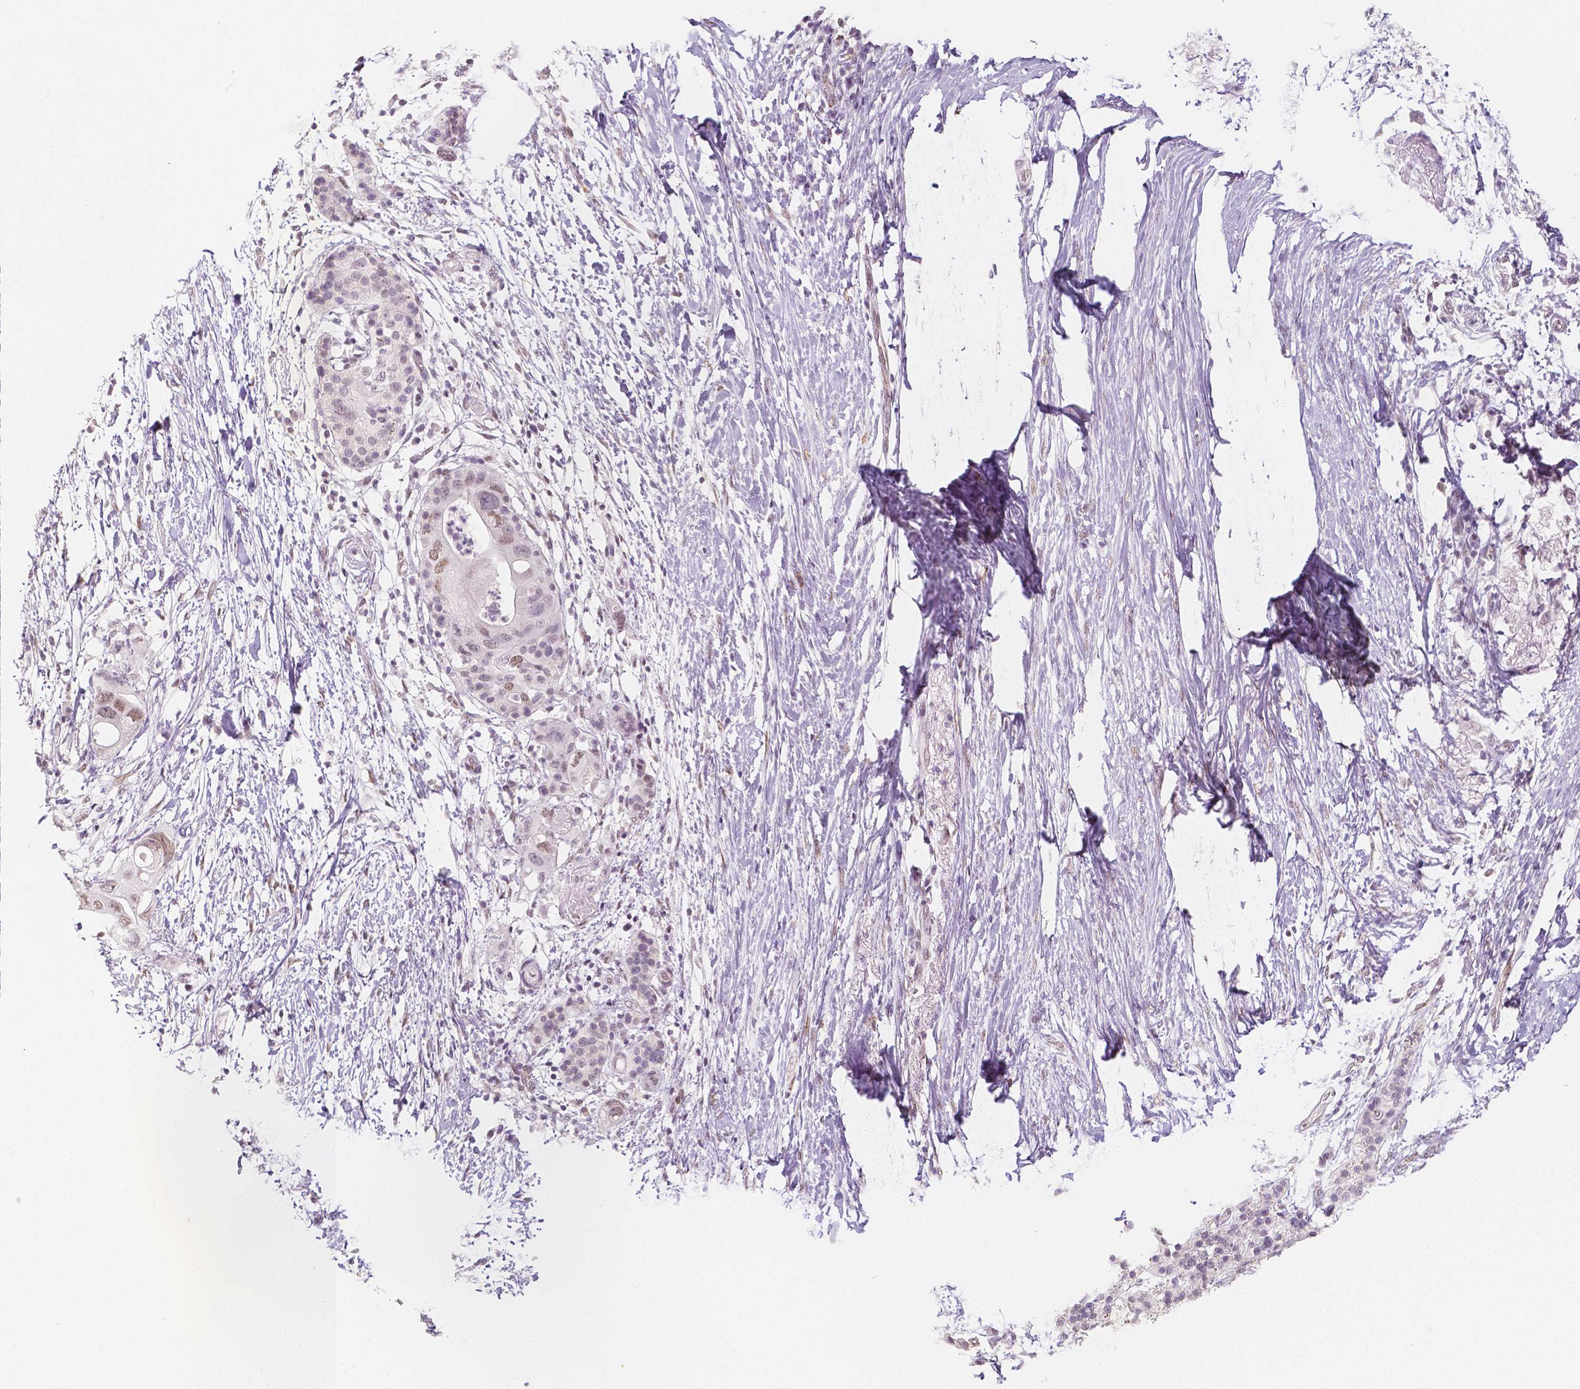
{"staining": {"intensity": "weak", "quantity": "<25%", "location": "nuclear"}, "tissue": "pancreatic cancer", "cell_type": "Tumor cells", "image_type": "cancer", "snomed": [{"axis": "morphology", "description": "Adenocarcinoma, NOS"}, {"axis": "topography", "description": "Pancreas"}], "caption": "Protein analysis of pancreatic adenocarcinoma displays no significant positivity in tumor cells.", "gene": "KDM5B", "patient": {"sex": "female", "age": 72}}